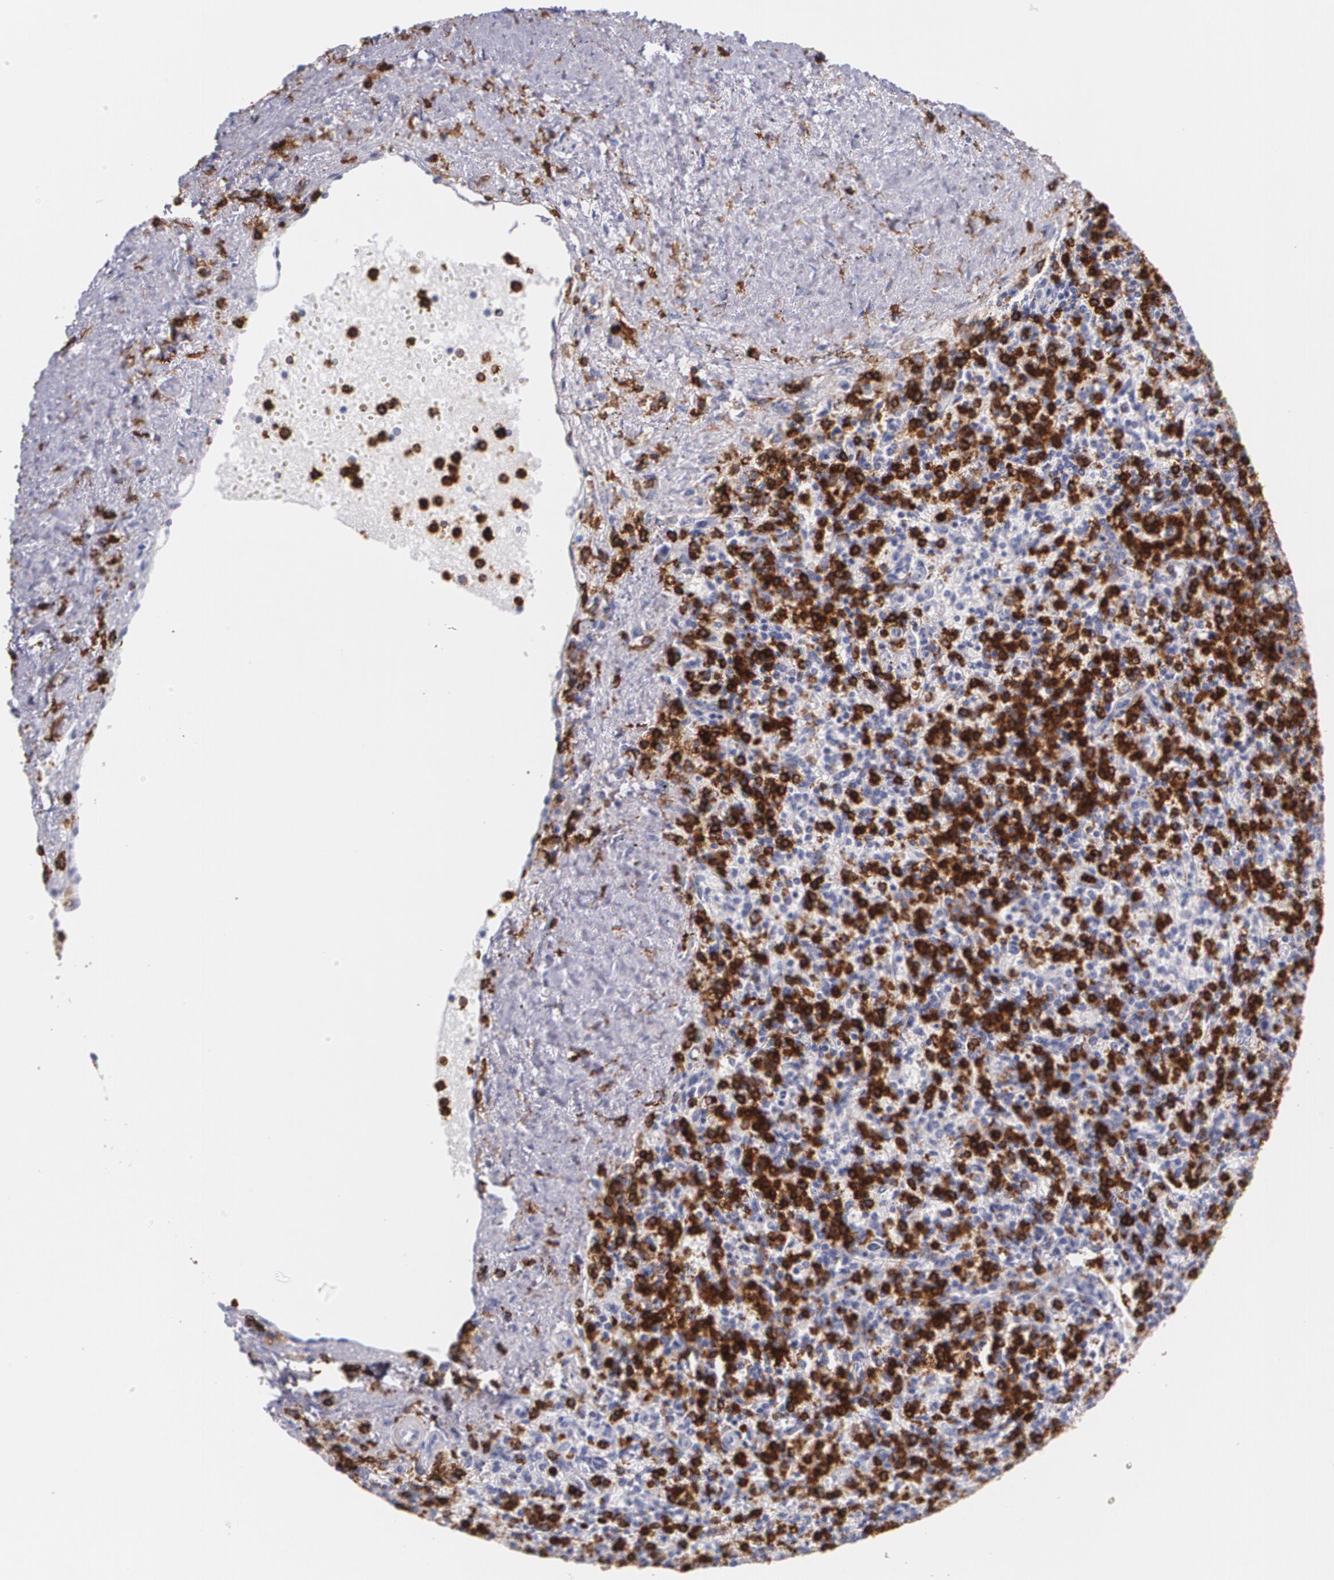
{"staining": {"intensity": "strong", "quantity": "25%-75%", "location": "nuclear"}, "tissue": "spleen", "cell_type": "Cells in red pulp", "image_type": "normal", "snomed": [{"axis": "morphology", "description": "Normal tissue, NOS"}, {"axis": "topography", "description": "Spleen"}], "caption": "High-magnification brightfield microscopy of normal spleen stained with DAB (3,3'-diaminobenzidine) (brown) and counterstained with hematoxylin (blue). cells in red pulp exhibit strong nuclear staining is appreciated in about25%-75% of cells. (brown staining indicates protein expression, while blue staining denotes nuclei).", "gene": "PTPRC", "patient": {"sex": "male", "age": 72}}